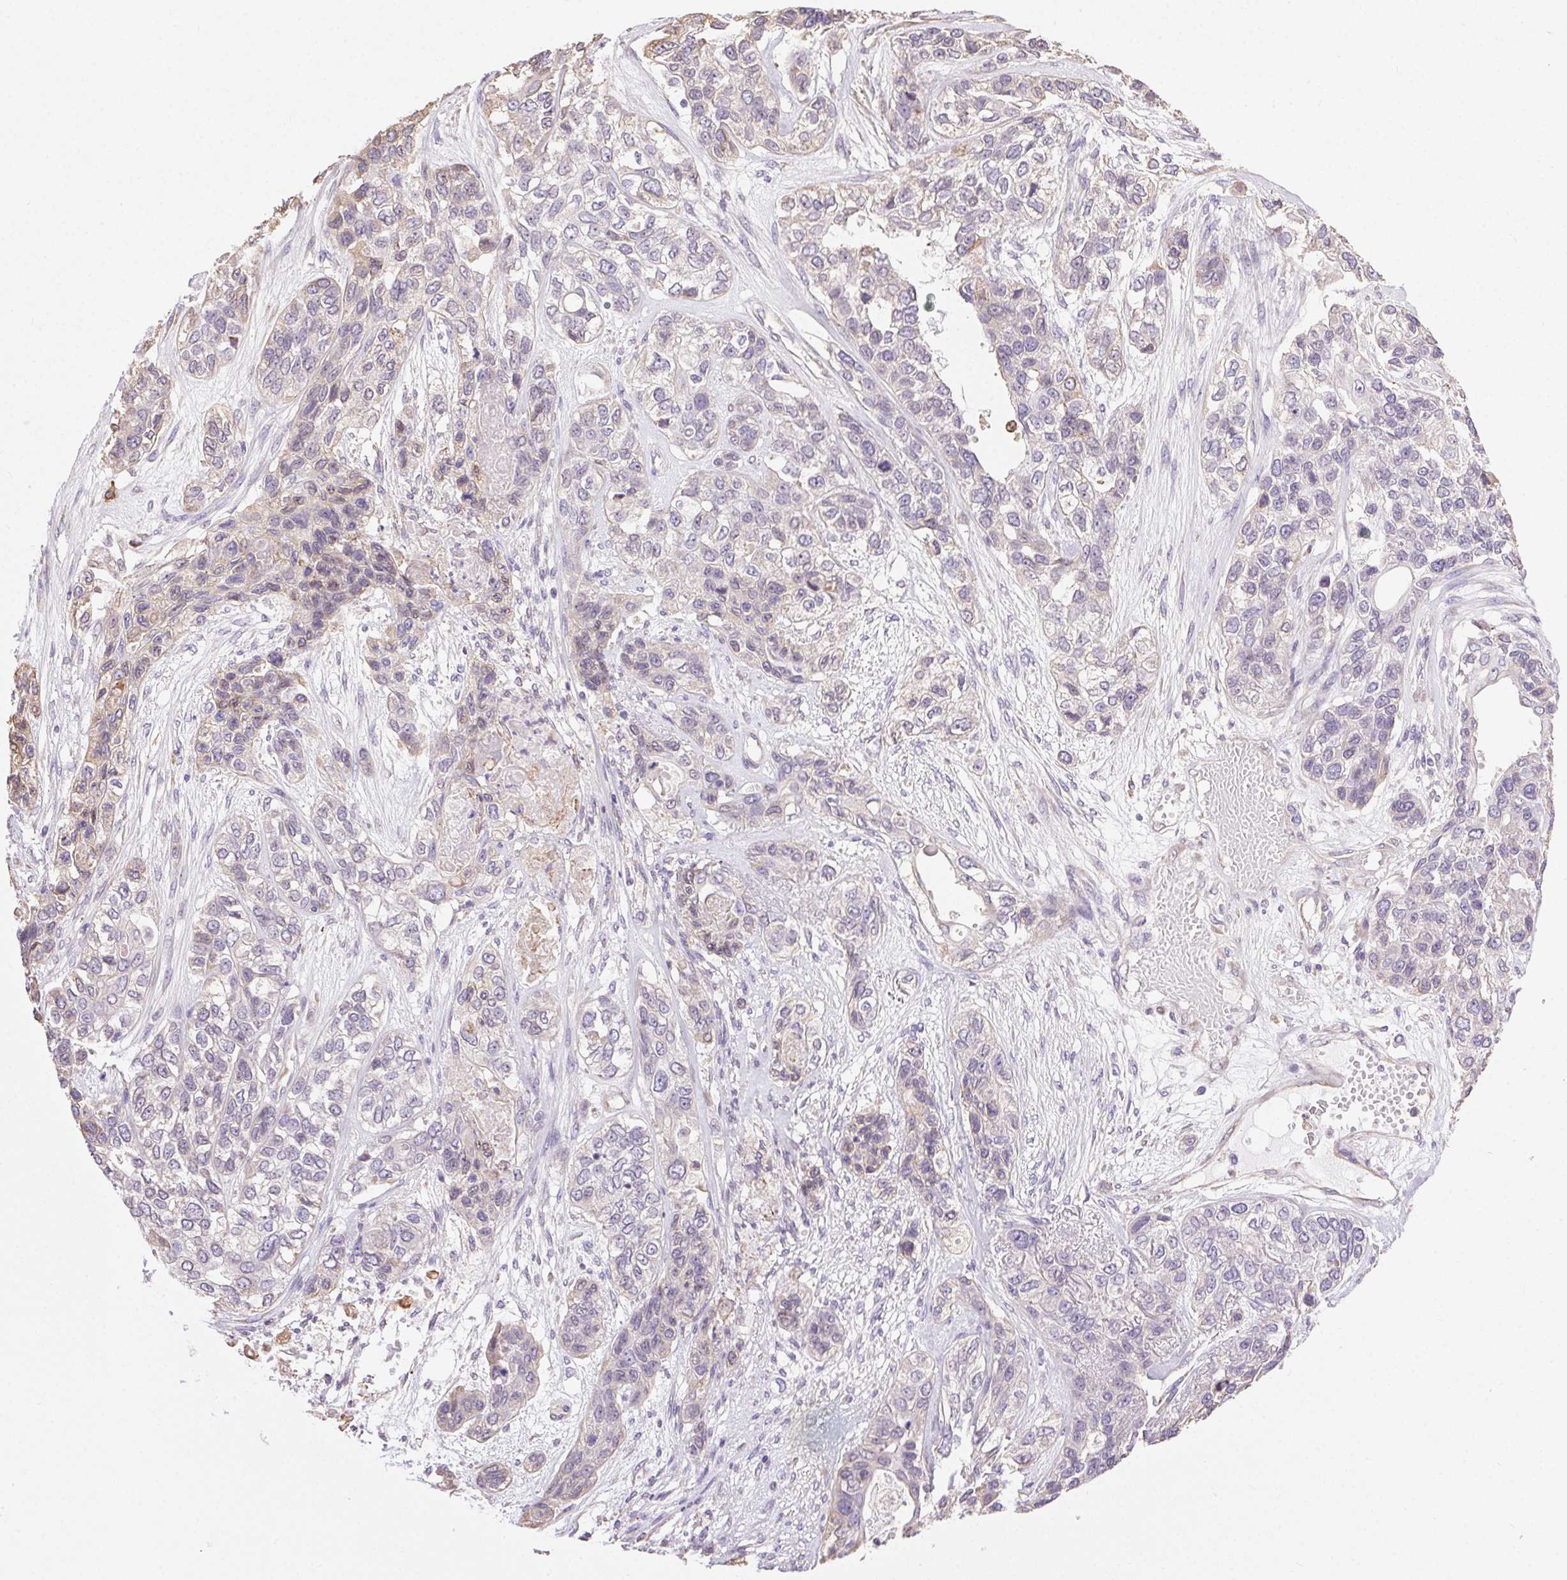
{"staining": {"intensity": "negative", "quantity": "none", "location": "none"}, "tissue": "lung cancer", "cell_type": "Tumor cells", "image_type": "cancer", "snomed": [{"axis": "morphology", "description": "Squamous cell carcinoma, NOS"}, {"axis": "topography", "description": "Lung"}], "caption": "Histopathology image shows no significant protein positivity in tumor cells of lung cancer. (DAB (3,3'-diaminobenzidine) immunohistochemistry with hematoxylin counter stain).", "gene": "SNX31", "patient": {"sex": "female", "age": 70}}